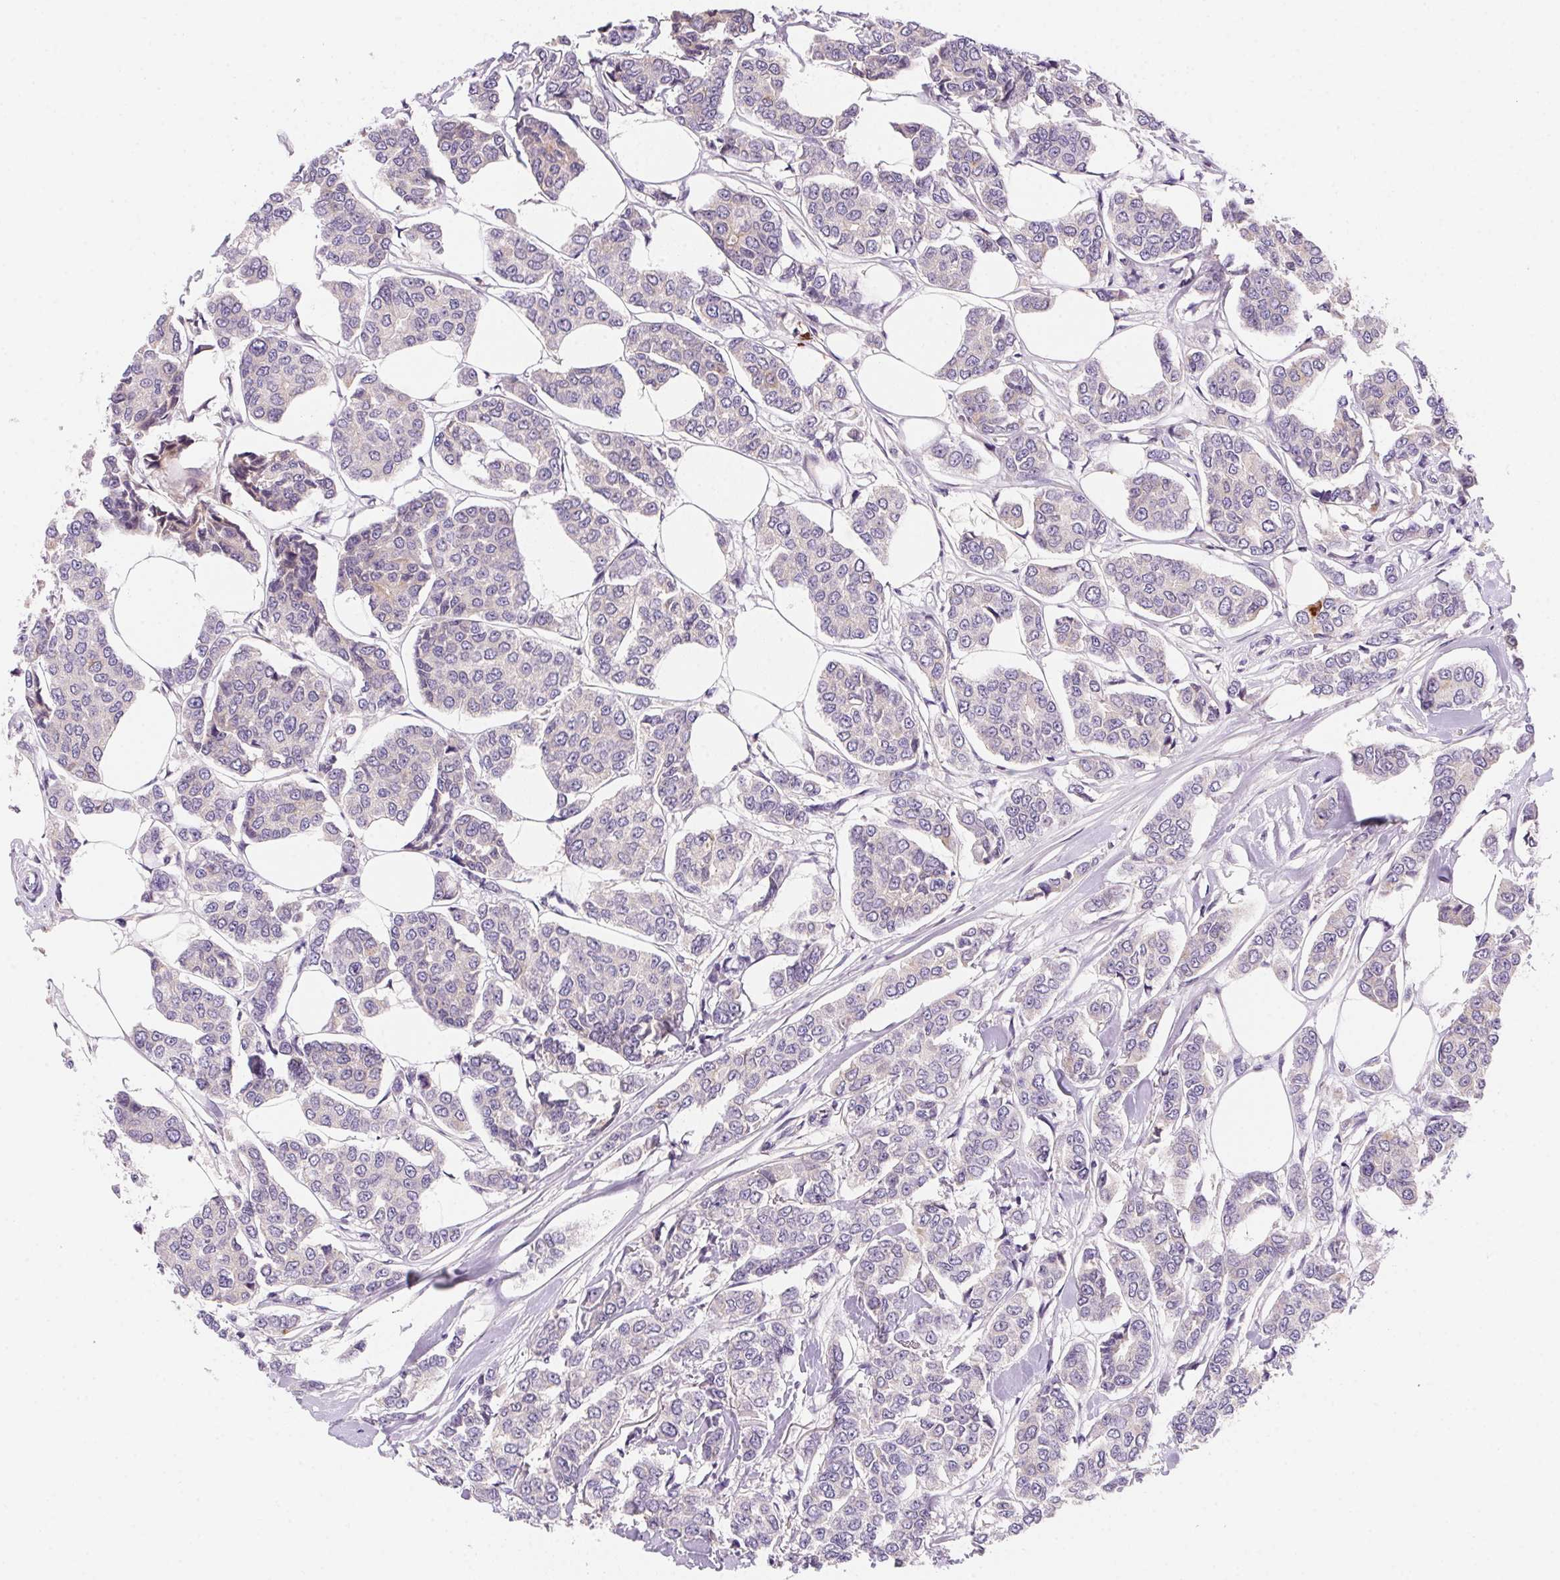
{"staining": {"intensity": "negative", "quantity": "none", "location": "none"}, "tissue": "breast cancer", "cell_type": "Tumor cells", "image_type": "cancer", "snomed": [{"axis": "morphology", "description": "Duct carcinoma"}, {"axis": "topography", "description": "Breast"}], "caption": "An immunohistochemistry photomicrograph of breast cancer (infiltrating ductal carcinoma) is shown. There is no staining in tumor cells of breast cancer (infiltrating ductal carcinoma).", "gene": "PRKAA1", "patient": {"sex": "female", "age": 94}}